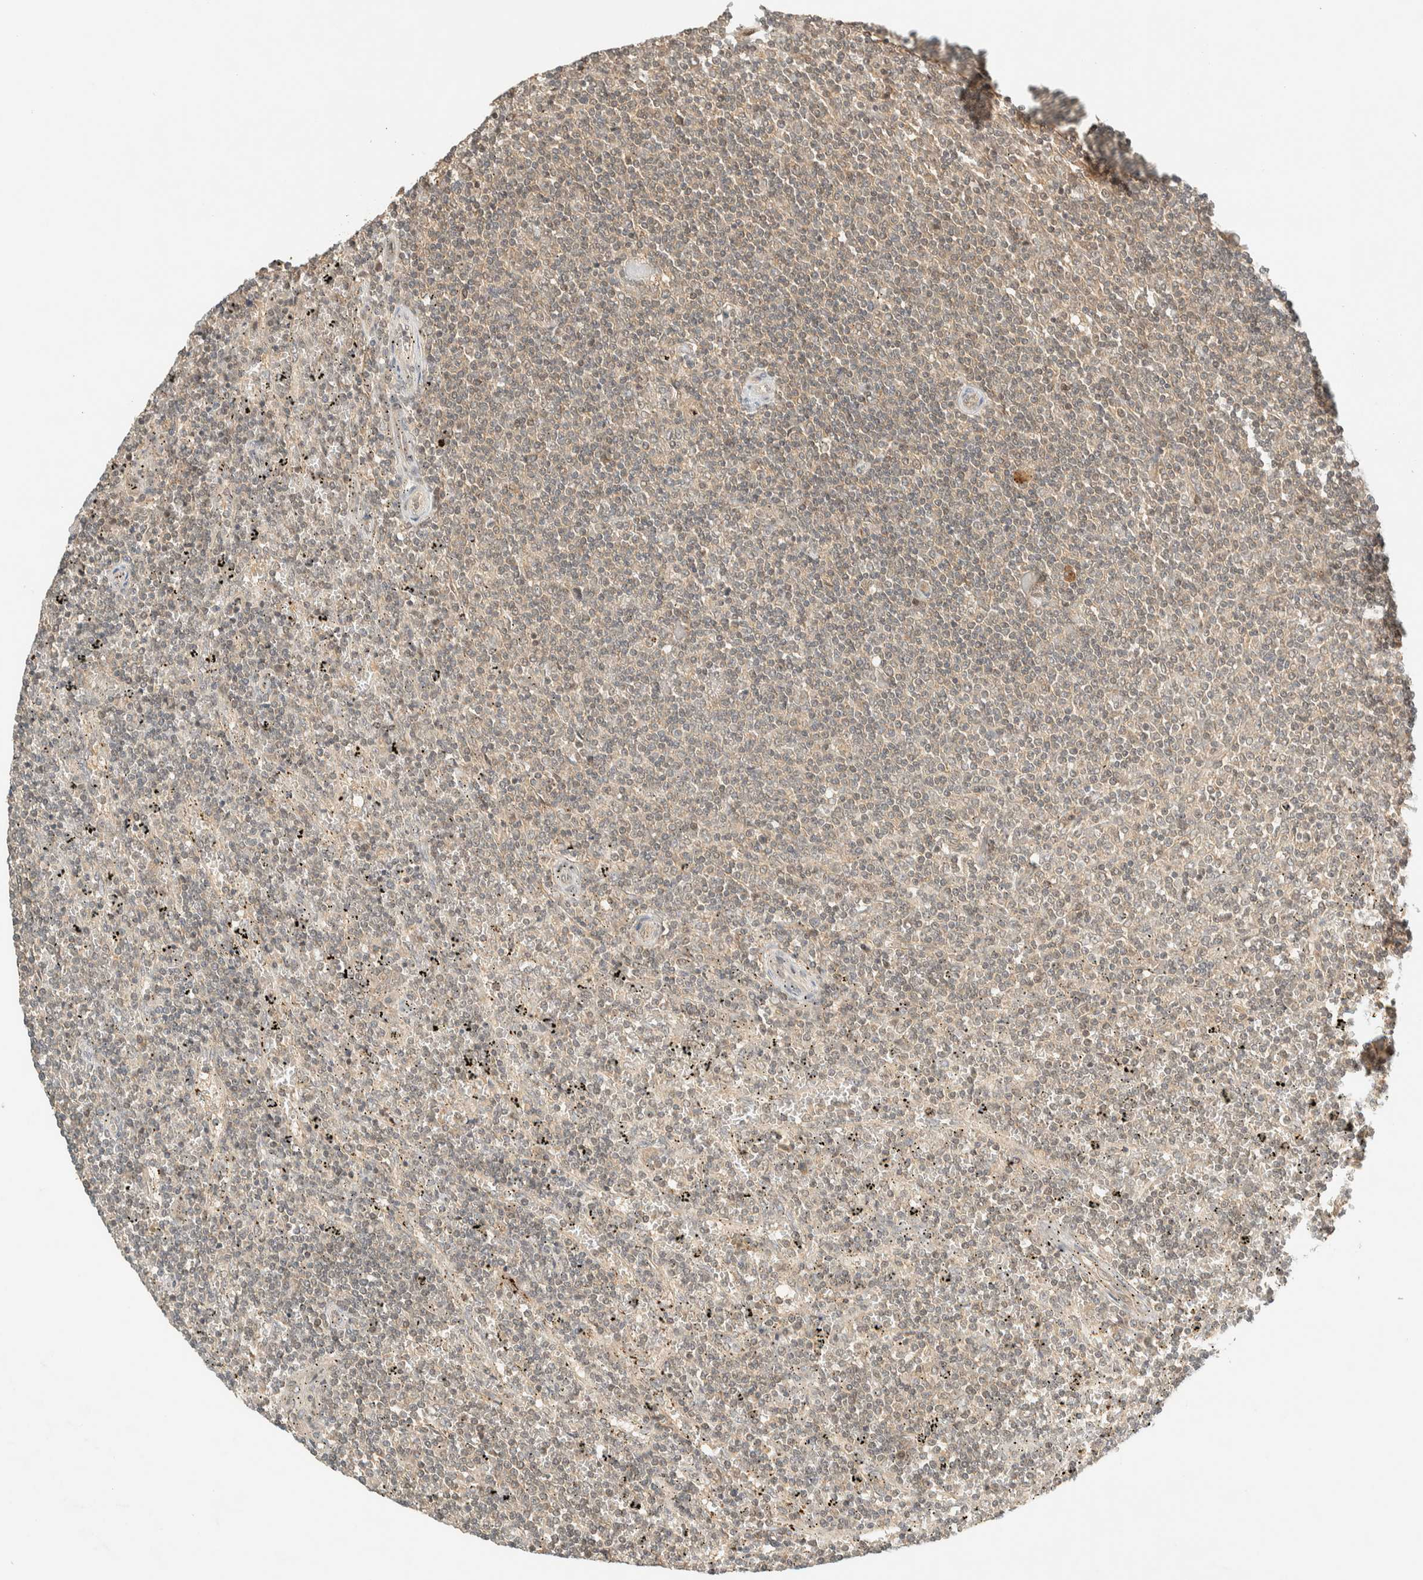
{"staining": {"intensity": "weak", "quantity": "25%-75%", "location": "cytoplasmic/membranous"}, "tissue": "lymphoma", "cell_type": "Tumor cells", "image_type": "cancer", "snomed": [{"axis": "morphology", "description": "Malignant lymphoma, non-Hodgkin's type, Low grade"}, {"axis": "topography", "description": "Spleen"}], "caption": "Approximately 25%-75% of tumor cells in human malignant lymphoma, non-Hodgkin's type (low-grade) exhibit weak cytoplasmic/membranous protein staining as visualized by brown immunohistochemical staining.", "gene": "KIFAP3", "patient": {"sex": "female", "age": 50}}